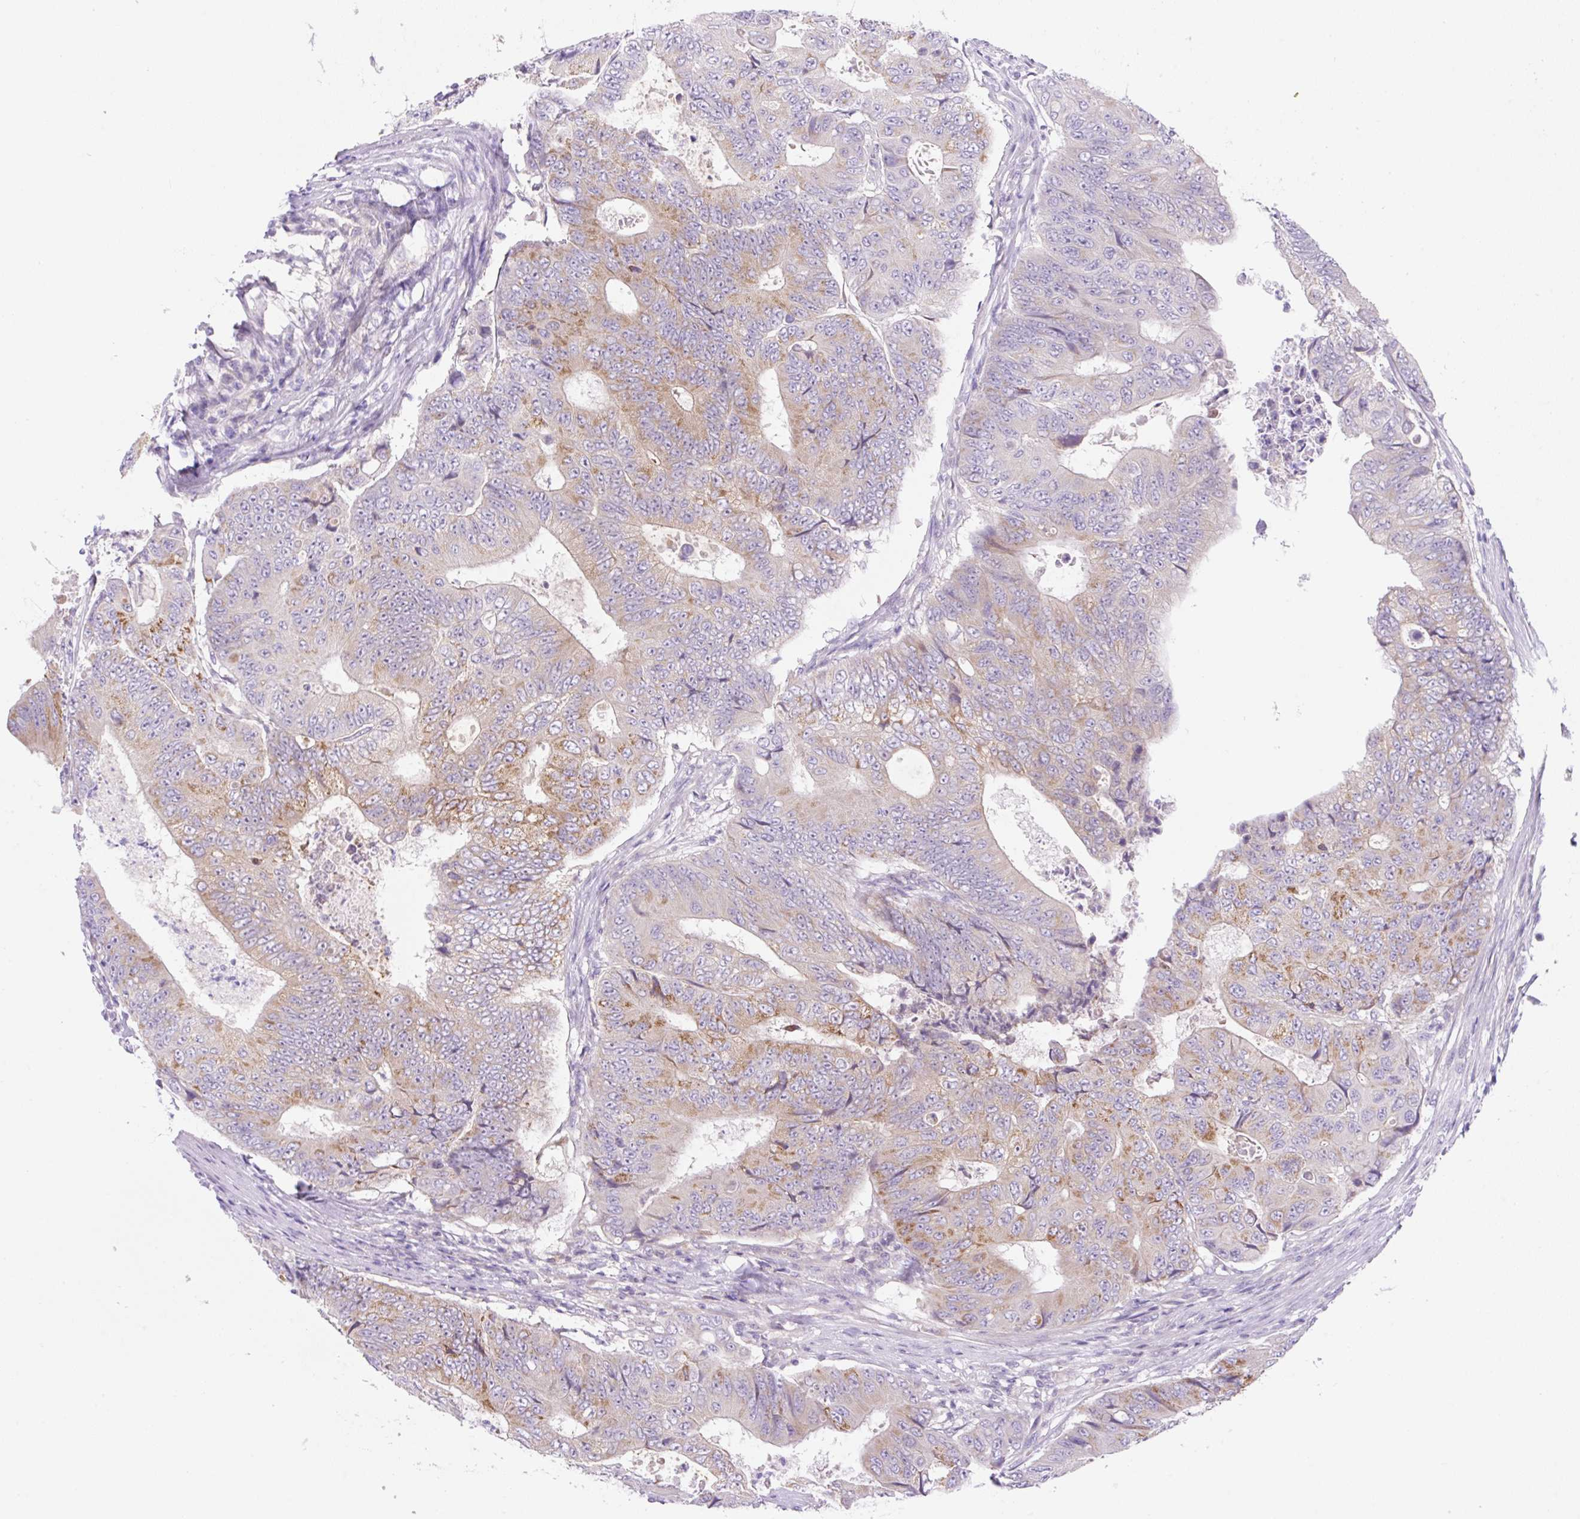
{"staining": {"intensity": "moderate", "quantity": "25%-75%", "location": "cytoplasmic/membranous"}, "tissue": "colorectal cancer", "cell_type": "Tumor cells", "image_type": "cancer", "snomed": [{"axis": "morphology", "description": "Adenocarcinoma, NOS"}, {"axis": "topography", "description": "Colon"}], "caption": "Immunohistochemical staining of human colorectal cancer (adenocarcinoma) shows medium levels of moderate cytoplasmic/membranous expression in about 25%-75% of tumor cells.", "gene": "CAMK2B", "patient": {"sex": "female", "age": 48}}